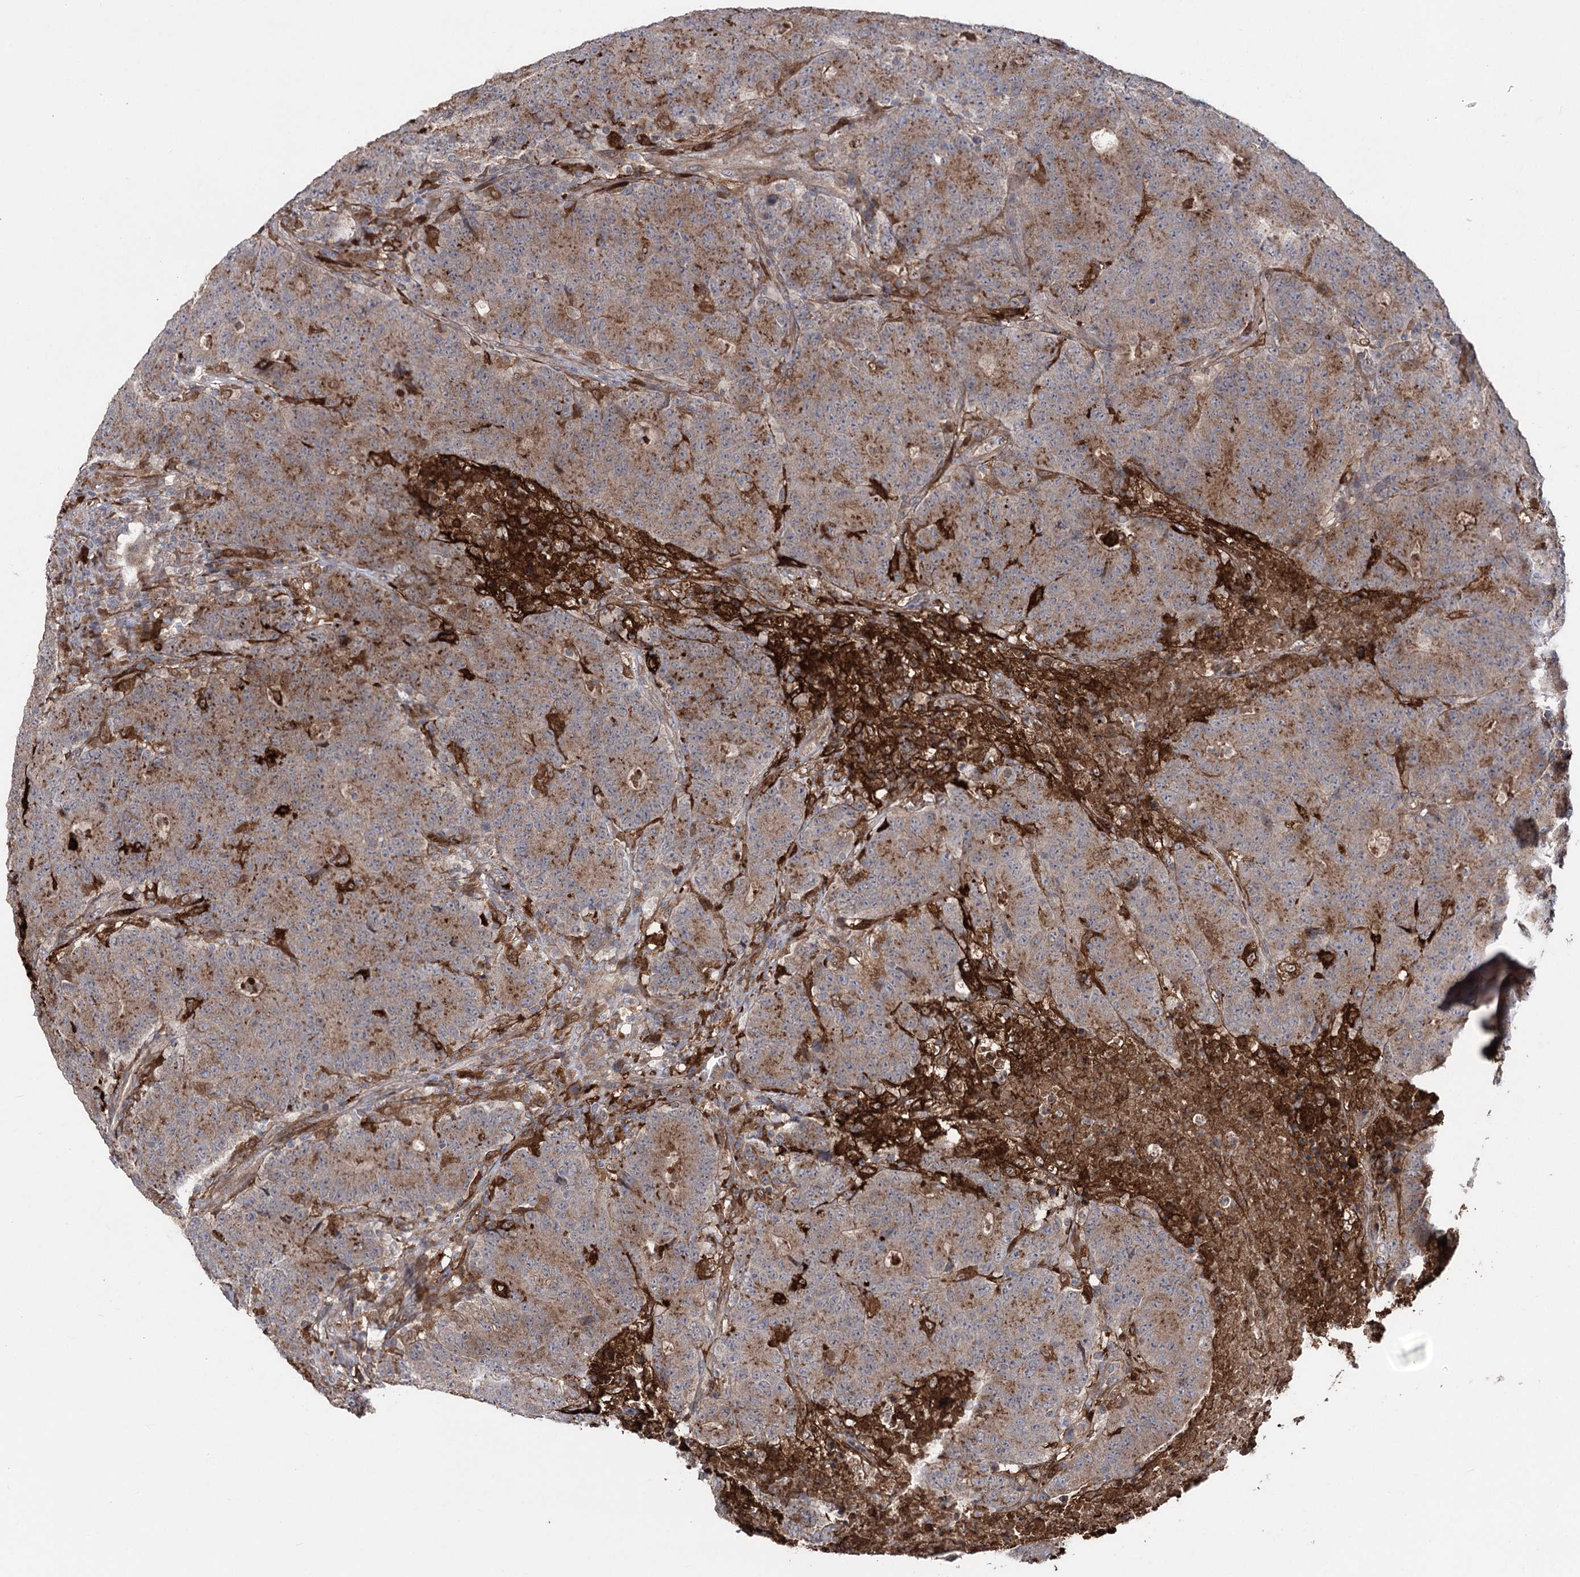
{"staining": {"intensity": "moderate", "quantity": ">75%", "location": "cytoplasmic/membranous"}, "tissue": "colorectal cancer", "cell_type": "Tumor cells", "image_type": "cancer", "snomed": [{"axis": "morphology", "description": "Adenocarcinoma, NOS"}, {"axis": "topography", "description": "Colon"}], "caption": "Colorectal cancer was stained to show a protein in brown. There is medium levels of moderate cytoplasmic/membranous expression in approximately >75% of tumor cells.", "gene": "OTUD1", "patient": {"sex": "female", "age": 75}}